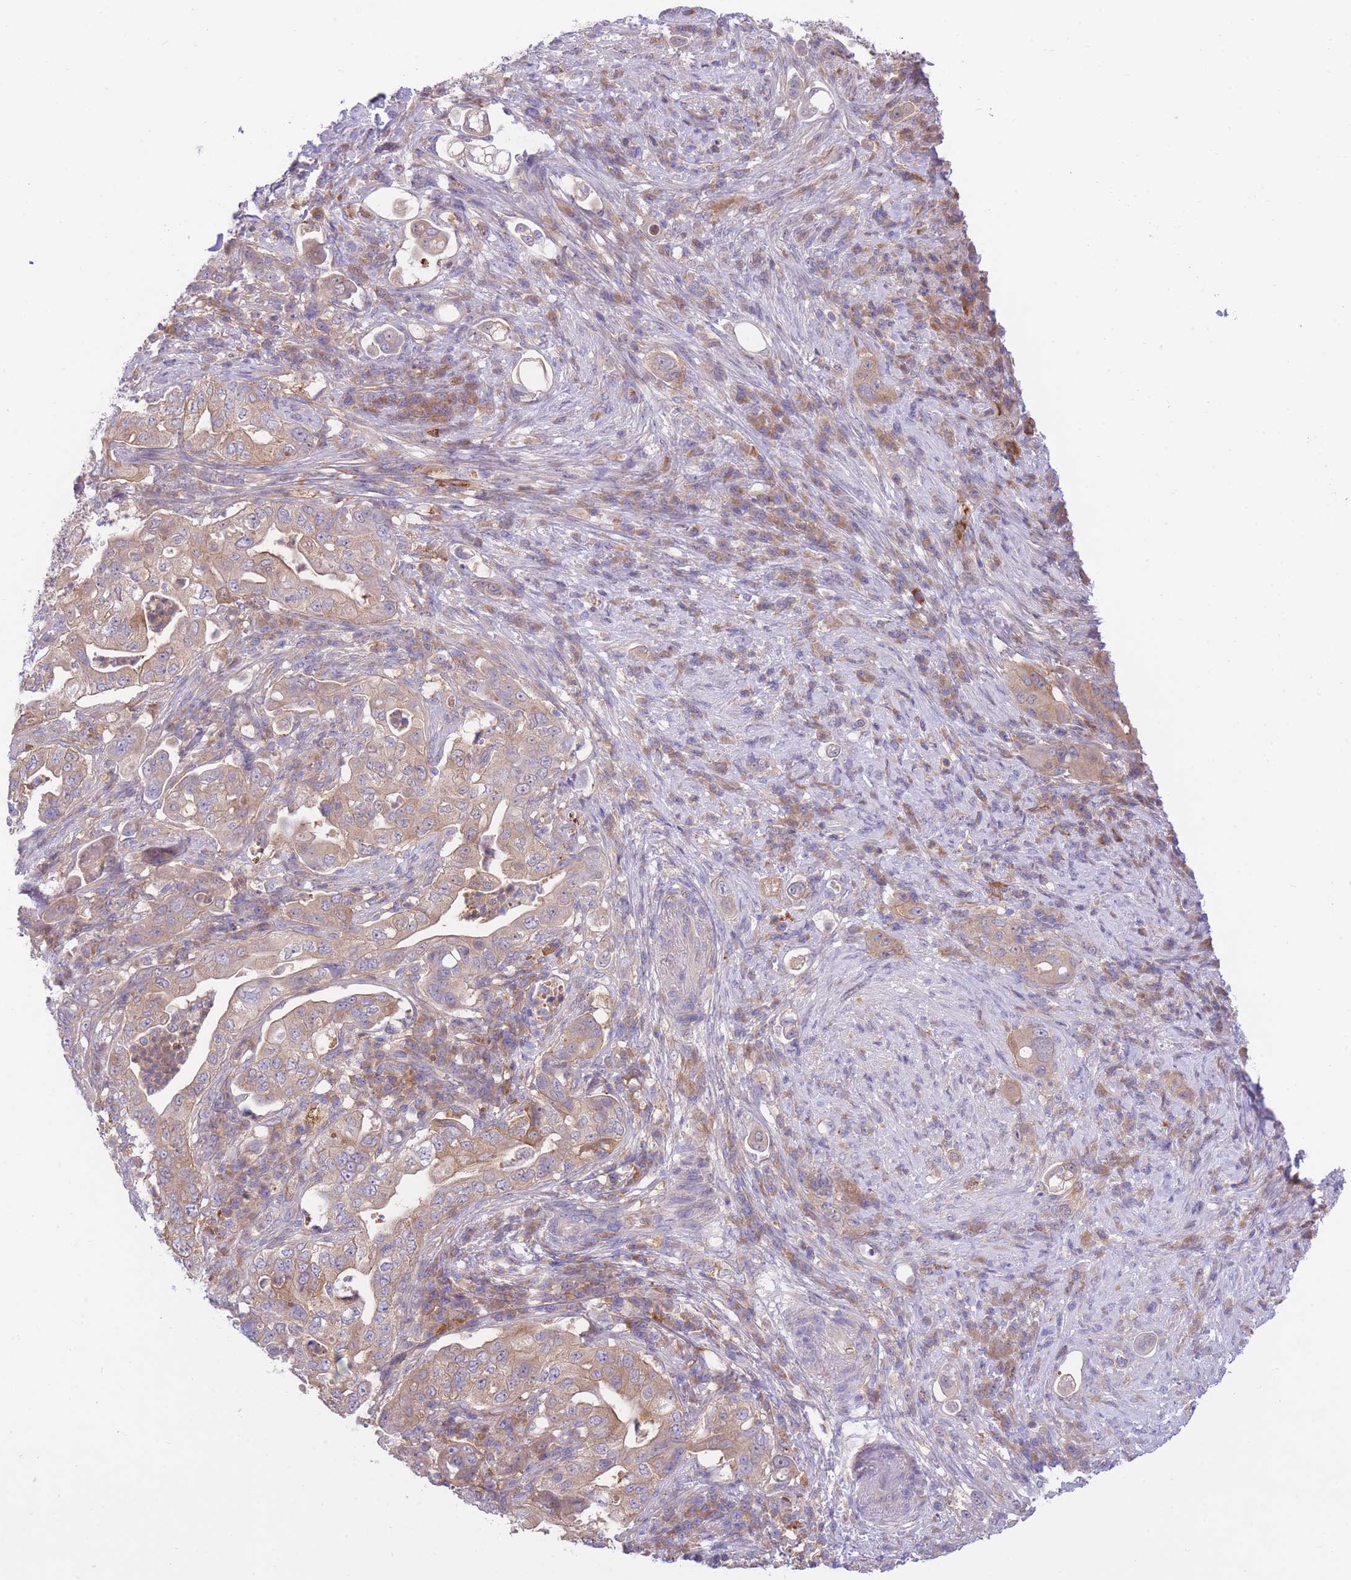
{"staining": {"intensity": "weak", "quantity": "25%-75%", "location": "cytoplasmic/membranous"}, "tissue": "pancreatic cancer", "cell_type": "Tumor cells", "image_type": "cancer", "snomed": [{"axis": "morphology", "description": "Normal tissue, NOS"}, {"axis": "morphology", "description": "Adenocarcinoma, NOS"}, {"axis": "topography", "description": "Lymph node"}, {"axis": "topography", "description": "Pancreas"}], "caption": "Protein expression analysis of pancreatic adenocarcinoma exhibits weak cytoplasmic/membranous staining in approximately 25%-75% of tumor cells.", "gene": "NAMPT", "patient": {"sex": "female", "age": 67}}